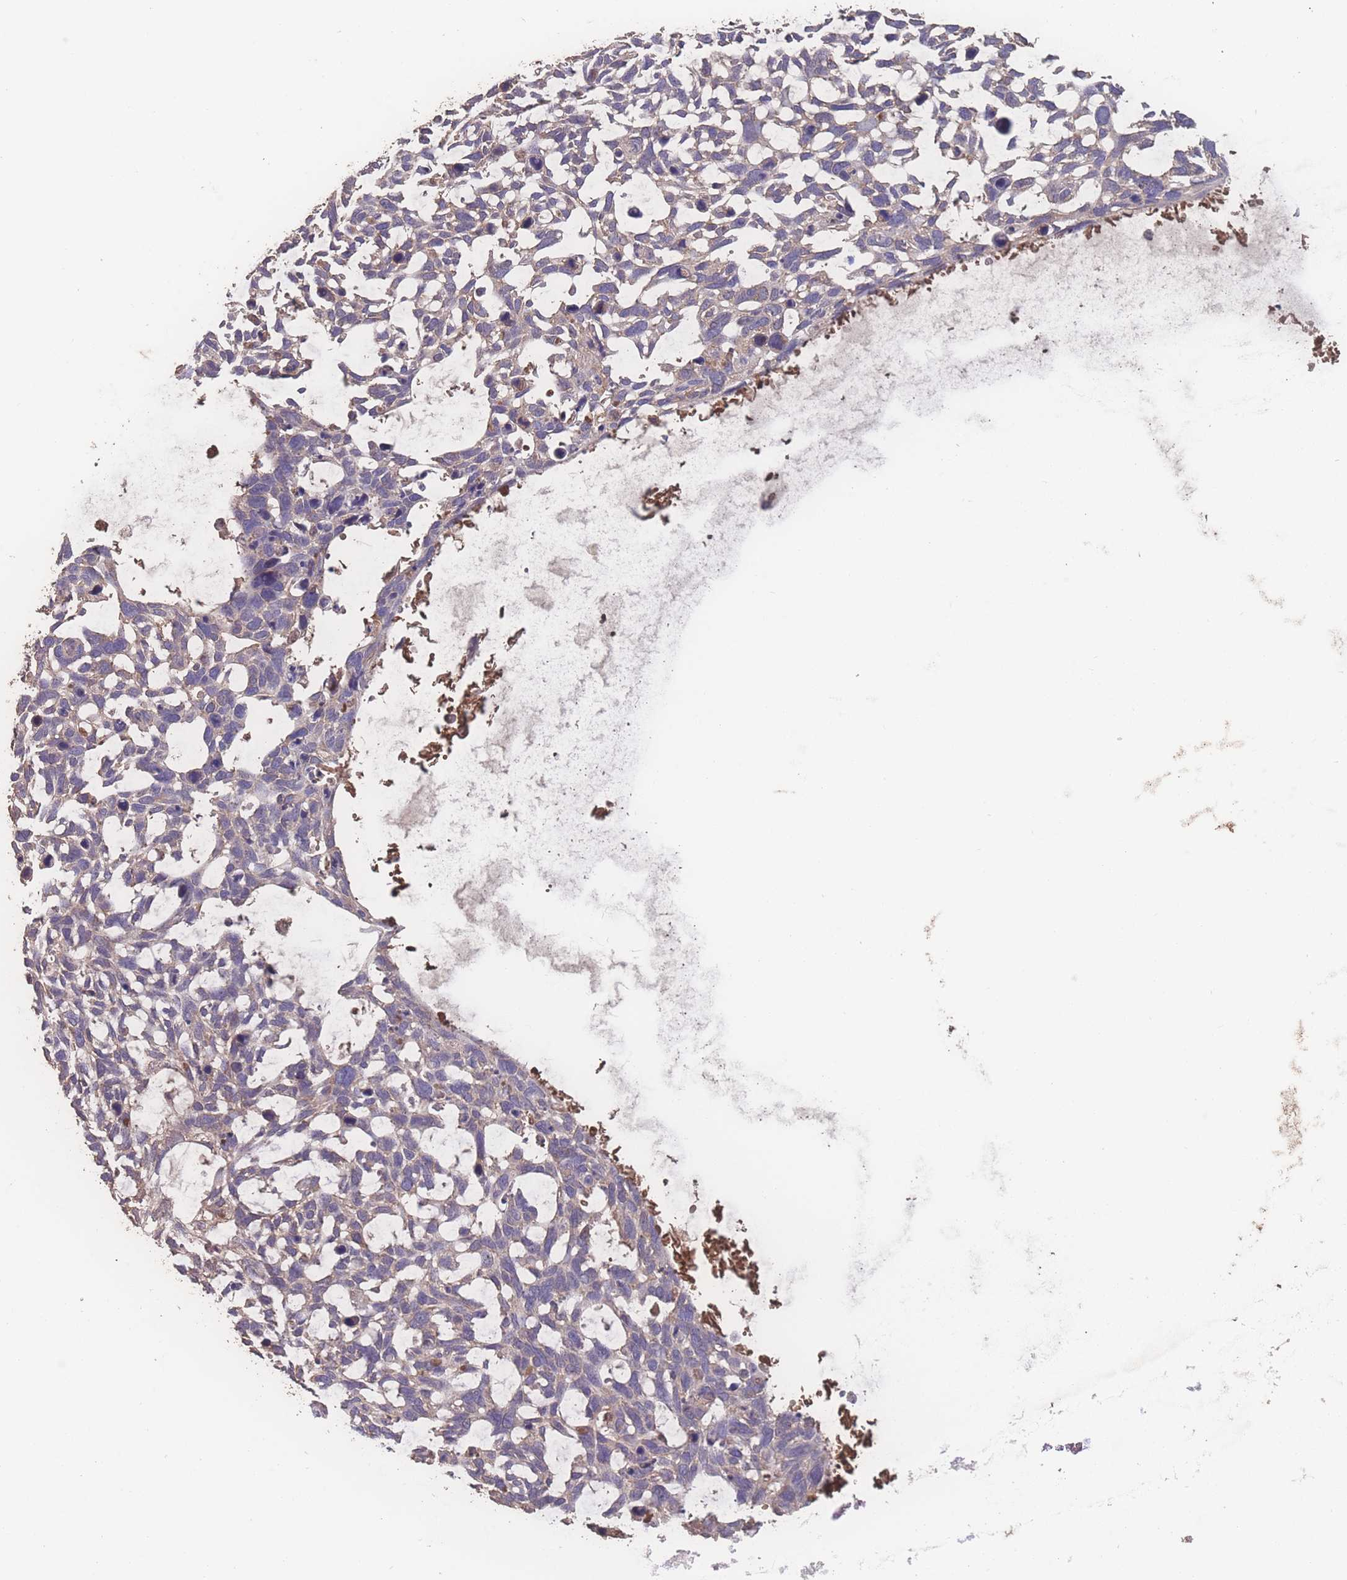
{"staining": {"intensity": "weak", "quantity": "25%-75%", "location": "cytoplasmic/membranous"}, "tissue": "skin cancer", "cell_type": "Tumor cells", "image_type": "cancer", "snomed": [{"axis": "morphology", "description": "Basal cell carcinoma"}, {"axis": "topography", "description": "Skin"}], "caption": "Basal cell carcinoma (skin) stained with a brown dye shows weak cytoplasmic/membranous positive staining in approximately 25%-75% of tumor cells.", "gene": "ATXN10", "patient": {"sex": "male", "age": 88}}